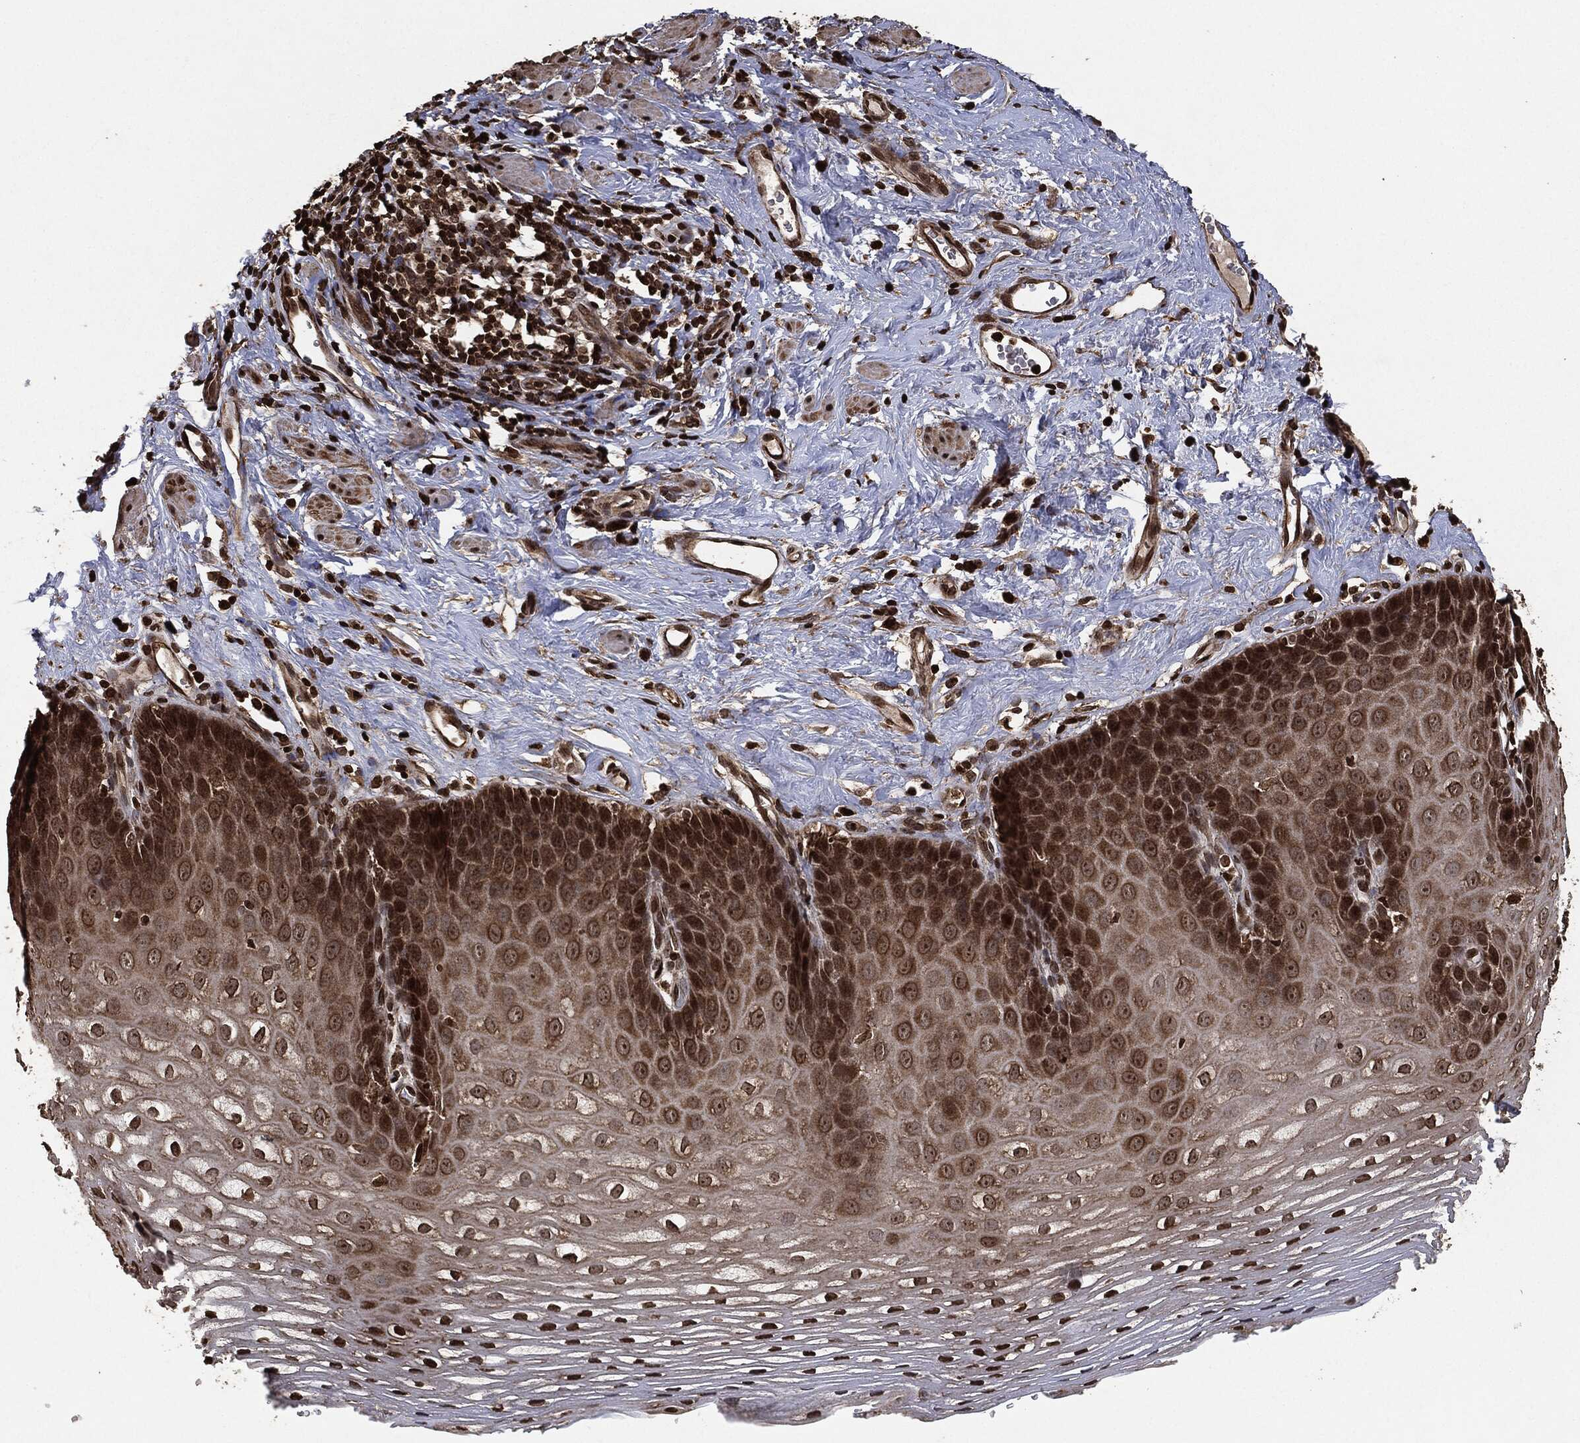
{"staining": {"intensity": "strong", "quantity": "25%-75%", "location": "cytoplasmic/membranous,nuclear"}, "tissue": "esophagus", "cell_type": "Squamous epithelial cells", "image_type": "normal", "snomed": [{"axis": "morphology", "description": "Normal tissue, NOS"}, {"axis": "topography", "description": "Esophagus"}], "caption": "Strong cytoplasmic/membranous,nuclear staining is seen in about 25%-75% of squamous epithelial cells in unremarkable esophagus. (Brightfield microscopy of DAB IHC at high magnification).", "gene": "PDK1", "patient": {"sex": "male", "age": 64}}